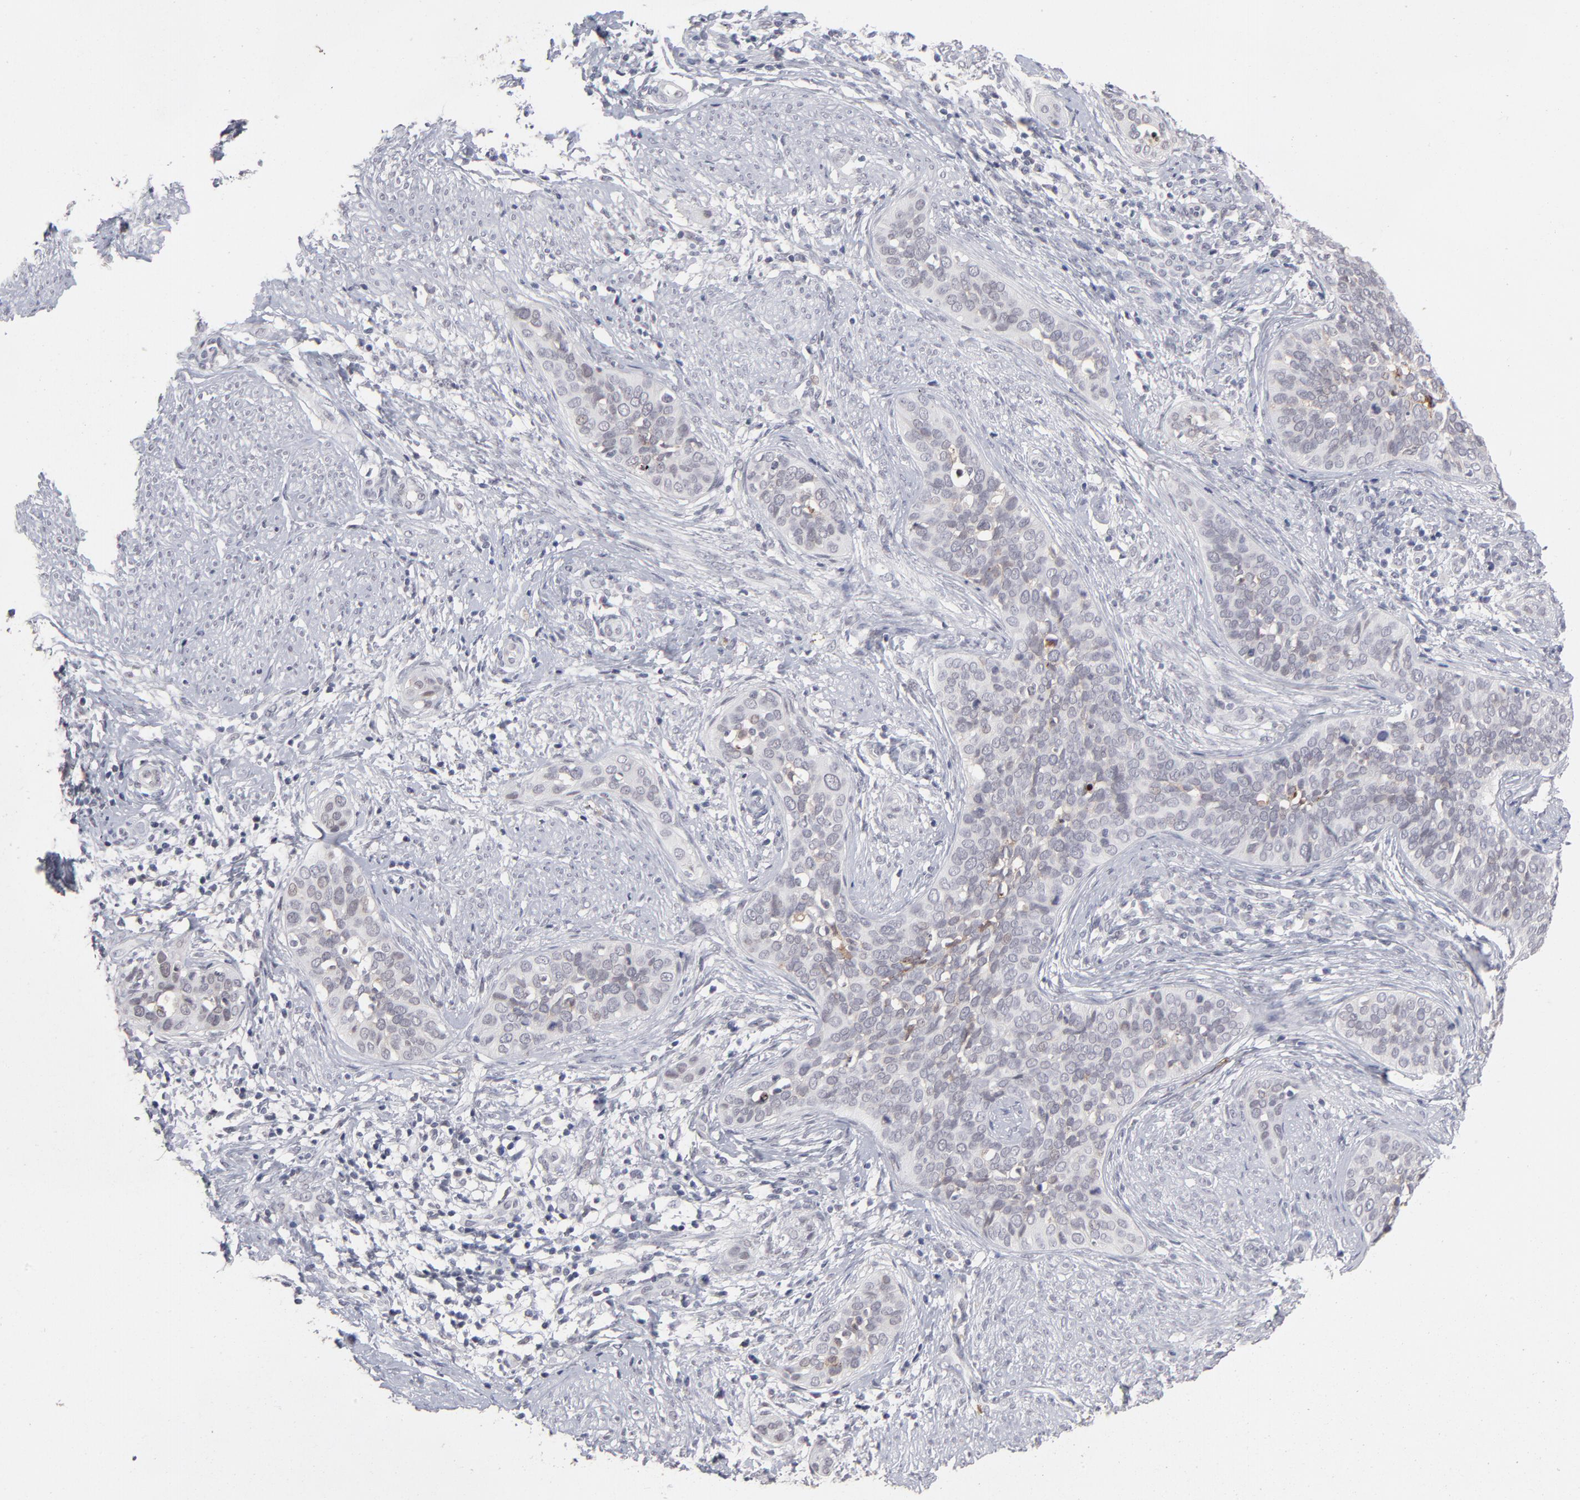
{"staining": {"intensity": "negative", "quantity": "none", "location": "none"}, "tissue": "cervical cancer", "cell_type": "Tumor cells", "image_type": "cancer", "snomed": [{"axis": "morphology", "description": "Squamous cell carcinoma, NOS"}, {"axis": "topography", "description": "Cervix"}], "caption": "This histopathology image is of cervical cancer stained with IHC to label a protein in brown with the nuclei are counter-stained blue. There is no staining in tumor cells. (Stains: DAB immunohistochemistry (IHC) with hematoxylin counter stain, Microscopy: brightfield microscopy at high magnification).", "gene": "CCR2", "patient": {"sex": "female", "age": 31}}